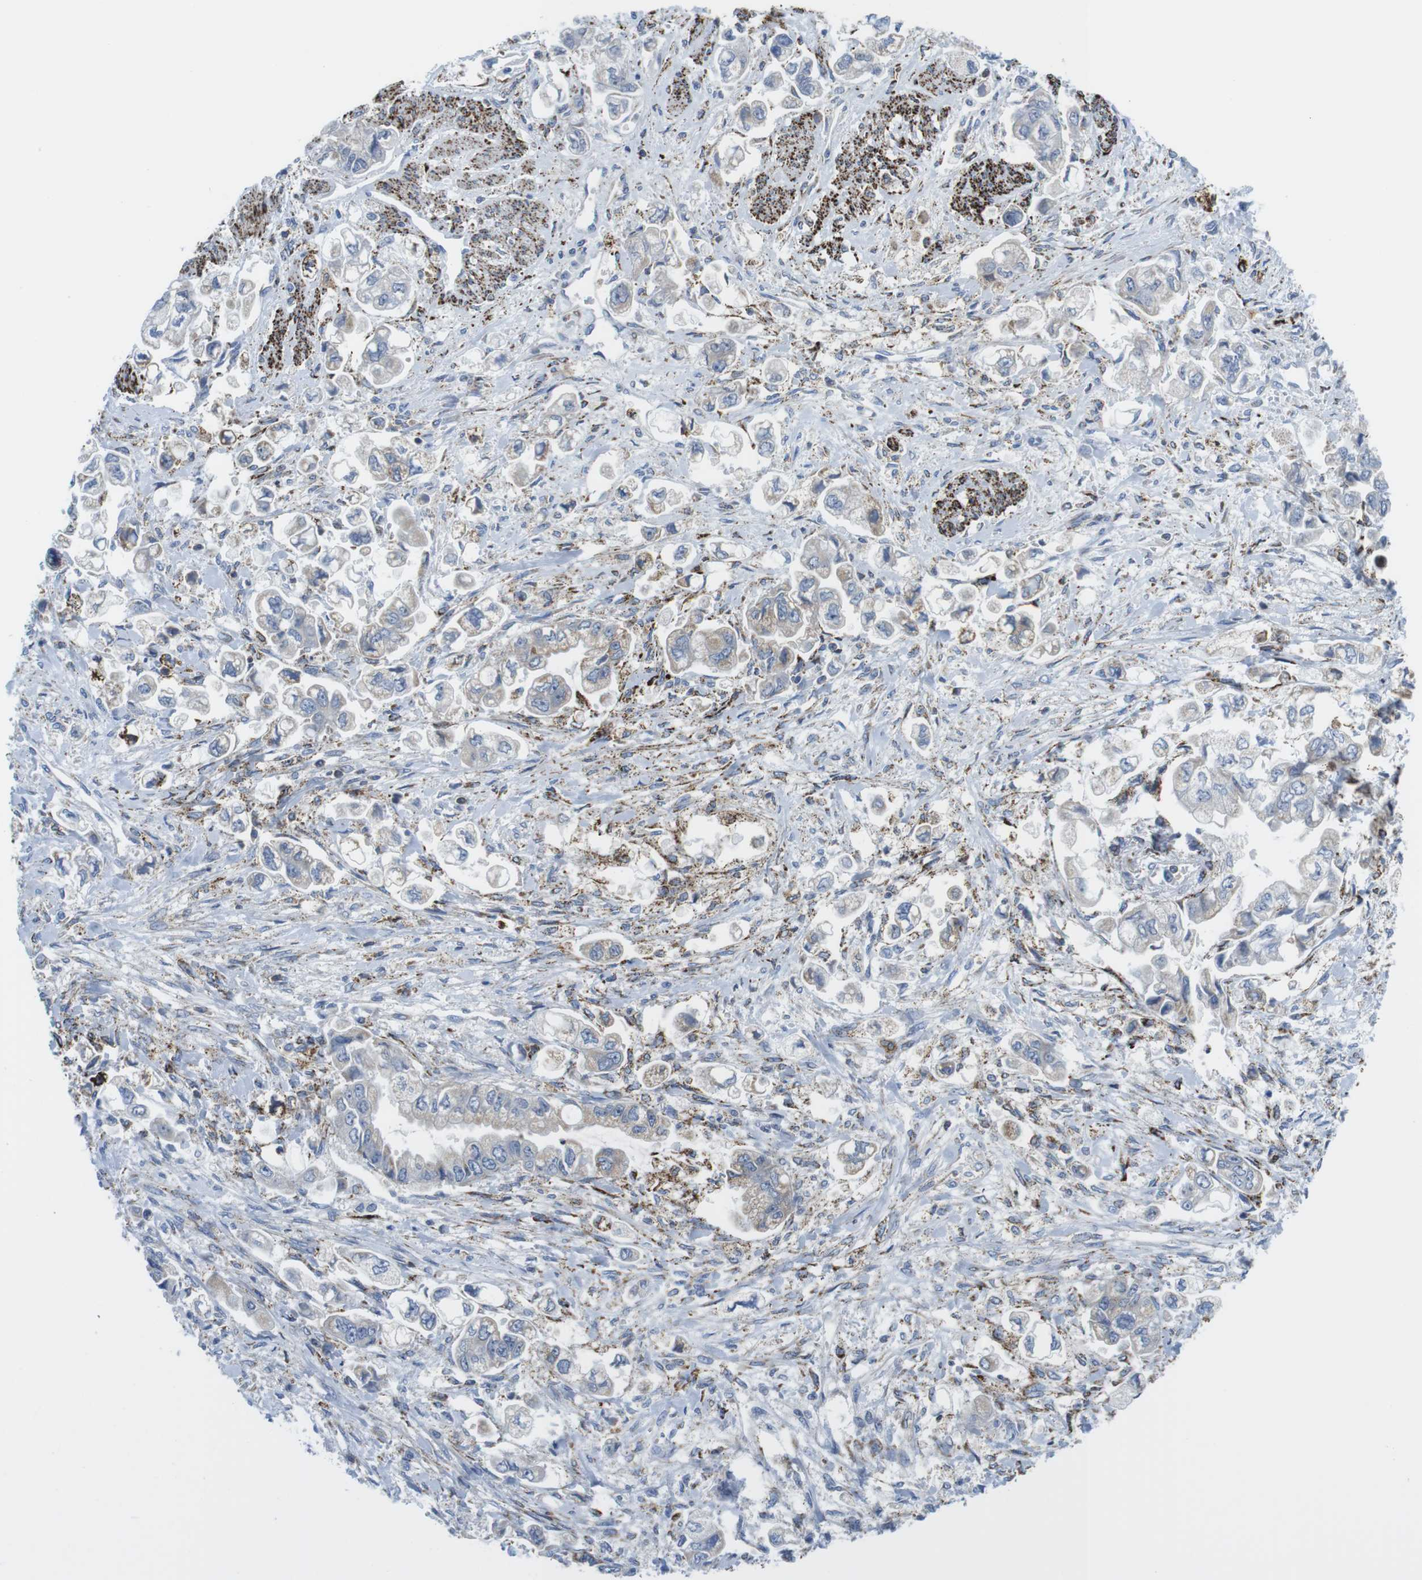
{"staining": {"intensity": "negative", "quantity": "none", "location": "none"}, "tissue": "stomach cancer", "cell_type": "Tumor cells", "image_type": "cancer", "snomed": [{"axis": "morphology", "description": "Normal tissue, NOS"}, {"axis": "morphology", "description": "Adenocarcinoma, NOS"}, {"axis": "topography", "description": "Stomach"}], "caption": "High power microscopy micrograph of an immunohistochemistry micrograph of adenocarcinoma (stomach), revealing no significant staining in tumor cells.", "gene": "KCNE3", "patient": {"sex": "male", "age": 62}}